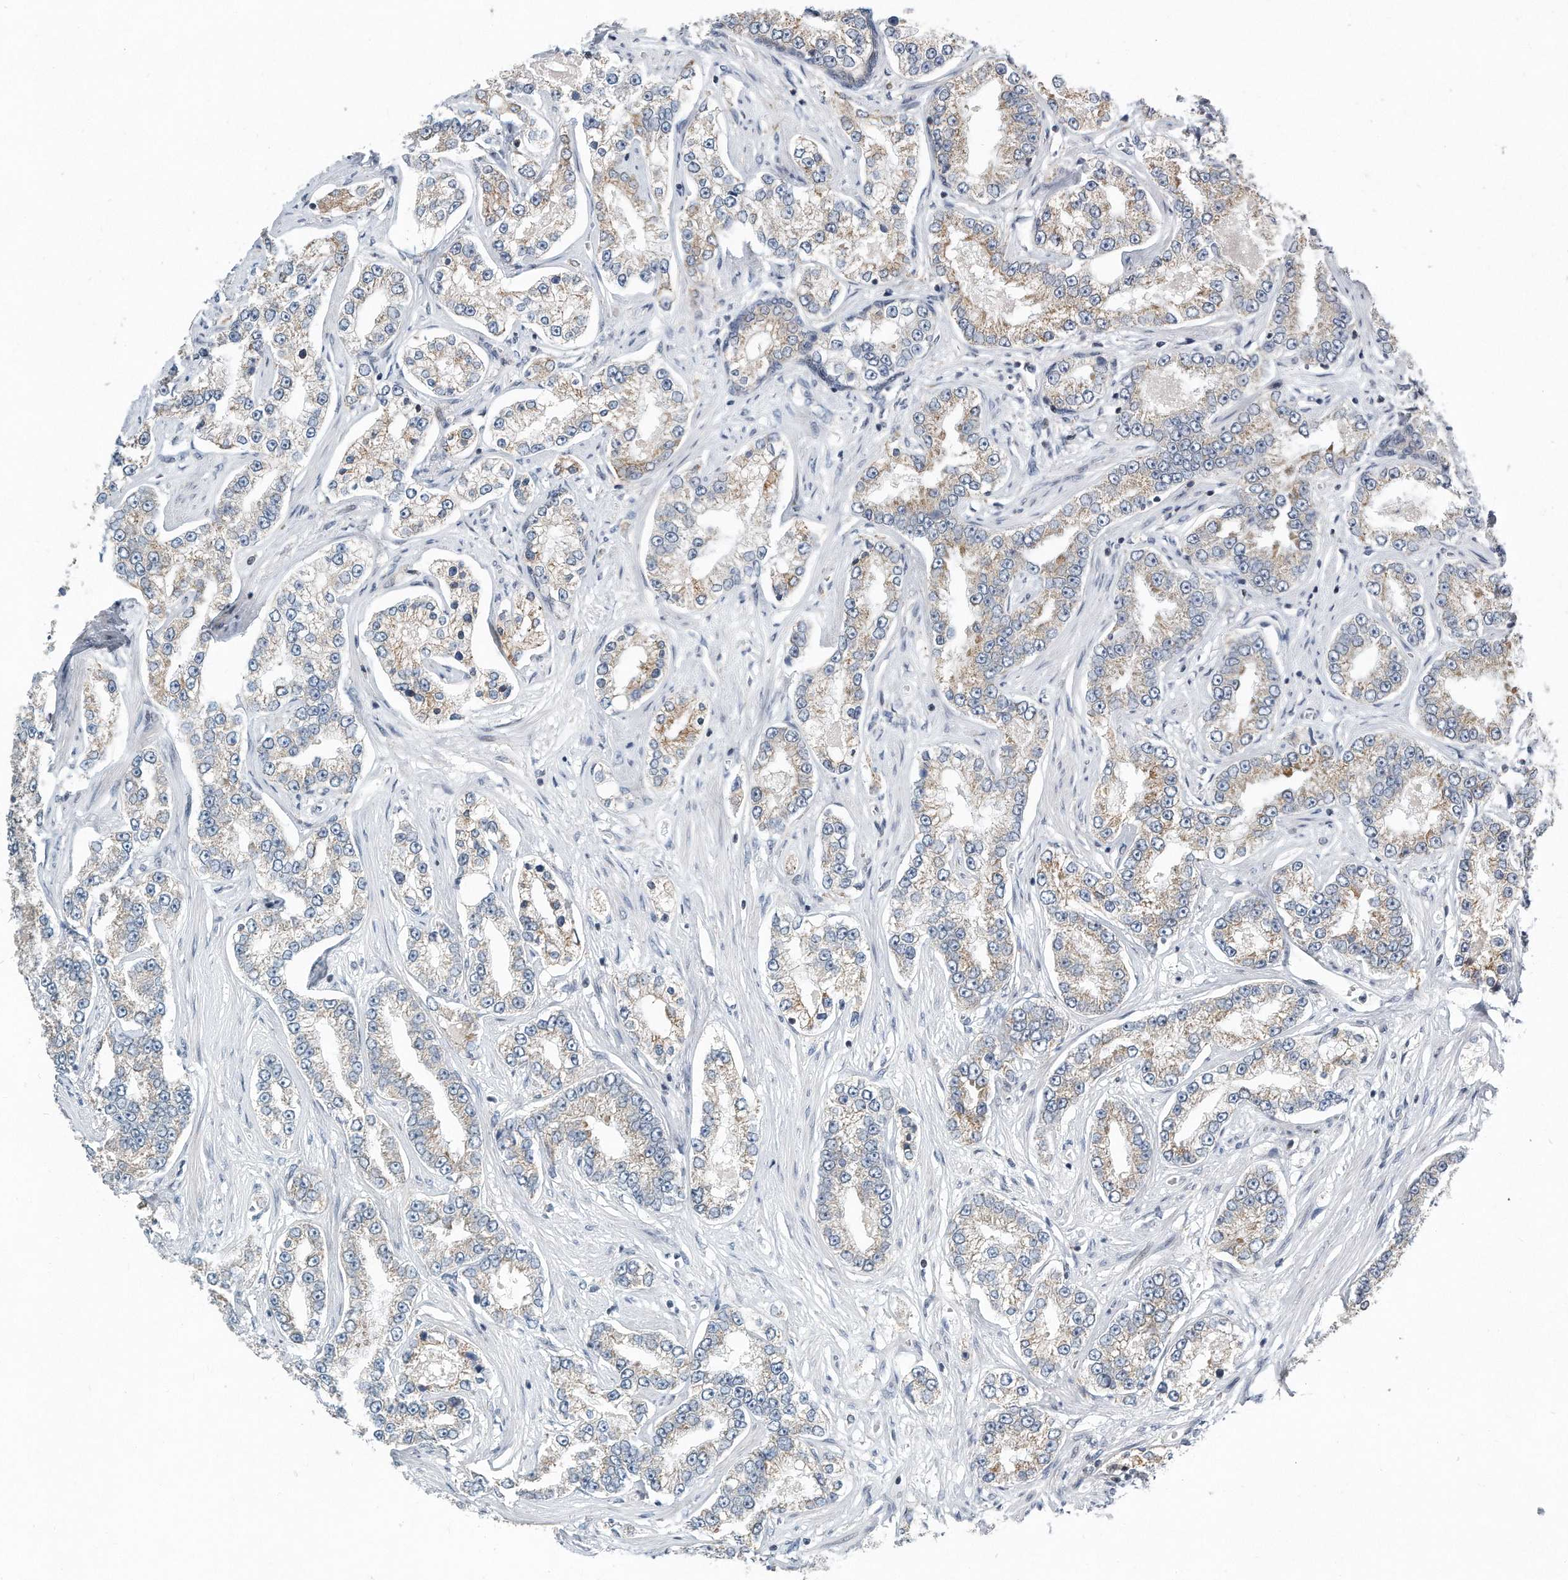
{"staining": {"intensity": "weak", "quantity": "25%-75%", "location": "cytoplasmic/membranous"}, "tissue": "prostate cancer", "cell_type": "Tumor cells", "image_type": "cancer", "snomed": [{"axis": "morphology", "description": "Normal tissue, NOS"}, {"axis": "morphology", "description": "Adenocarcinoma, High grade"}, {"axis": "topography", "description": "Prostate"}], "caption": "Protein staining of prostate cancer (adenocarcinoma (high-grade)) tissue shows weak cytoplasmic/membranous staining in approximately 25%-75% of tumor cells.", "gene": "VLDLR", "patient": {"sex": "male", "age": 83}}